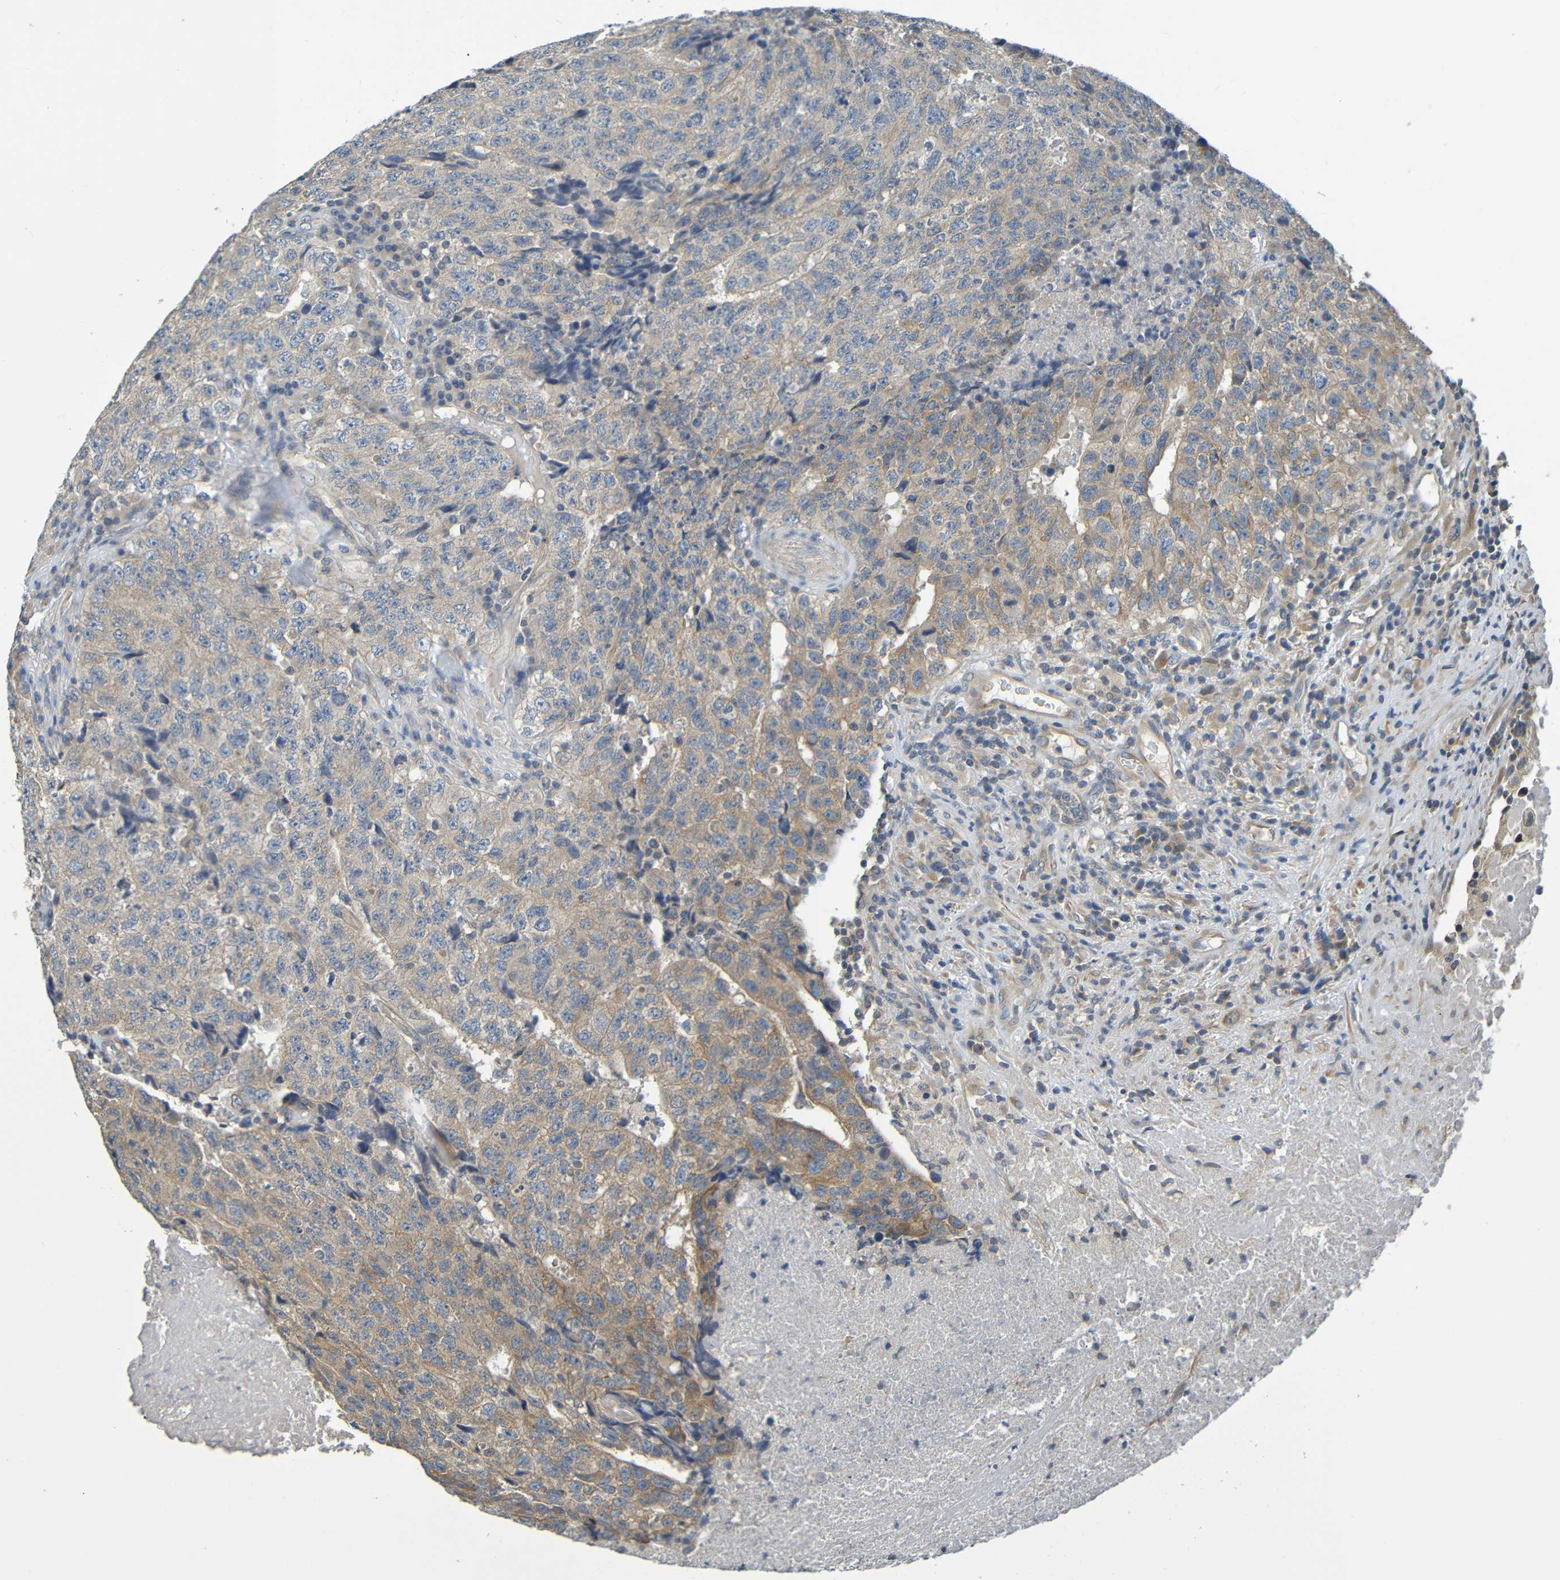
{"staining": {"intensity": "moderate", "quantity": ">75%", "location": "cytoplasmic/membranous"}, "tissue": "testis cancer", "cell_type": "Tumor cells", "image_type": "cancer", "snomed": [{"axis": "morphology", "description": "Necrosis, NOS"}, {"axis": "morphology", "description": "Carcinoma, Embryonal, NOS"}, {"axis": "topography", "description": "Testis"}], "caption": "Protein staining by immunohistochemistry reveals moderate cytoplasmic/membranous expression in about >75% of tumor cells in testis cancer (embryonal carcinoma). The protein of interest is shown in brown color, while the nuclei are stained blue.", "gene": "CYP4F2", "patient": {"sex": "male", "age": 19}}